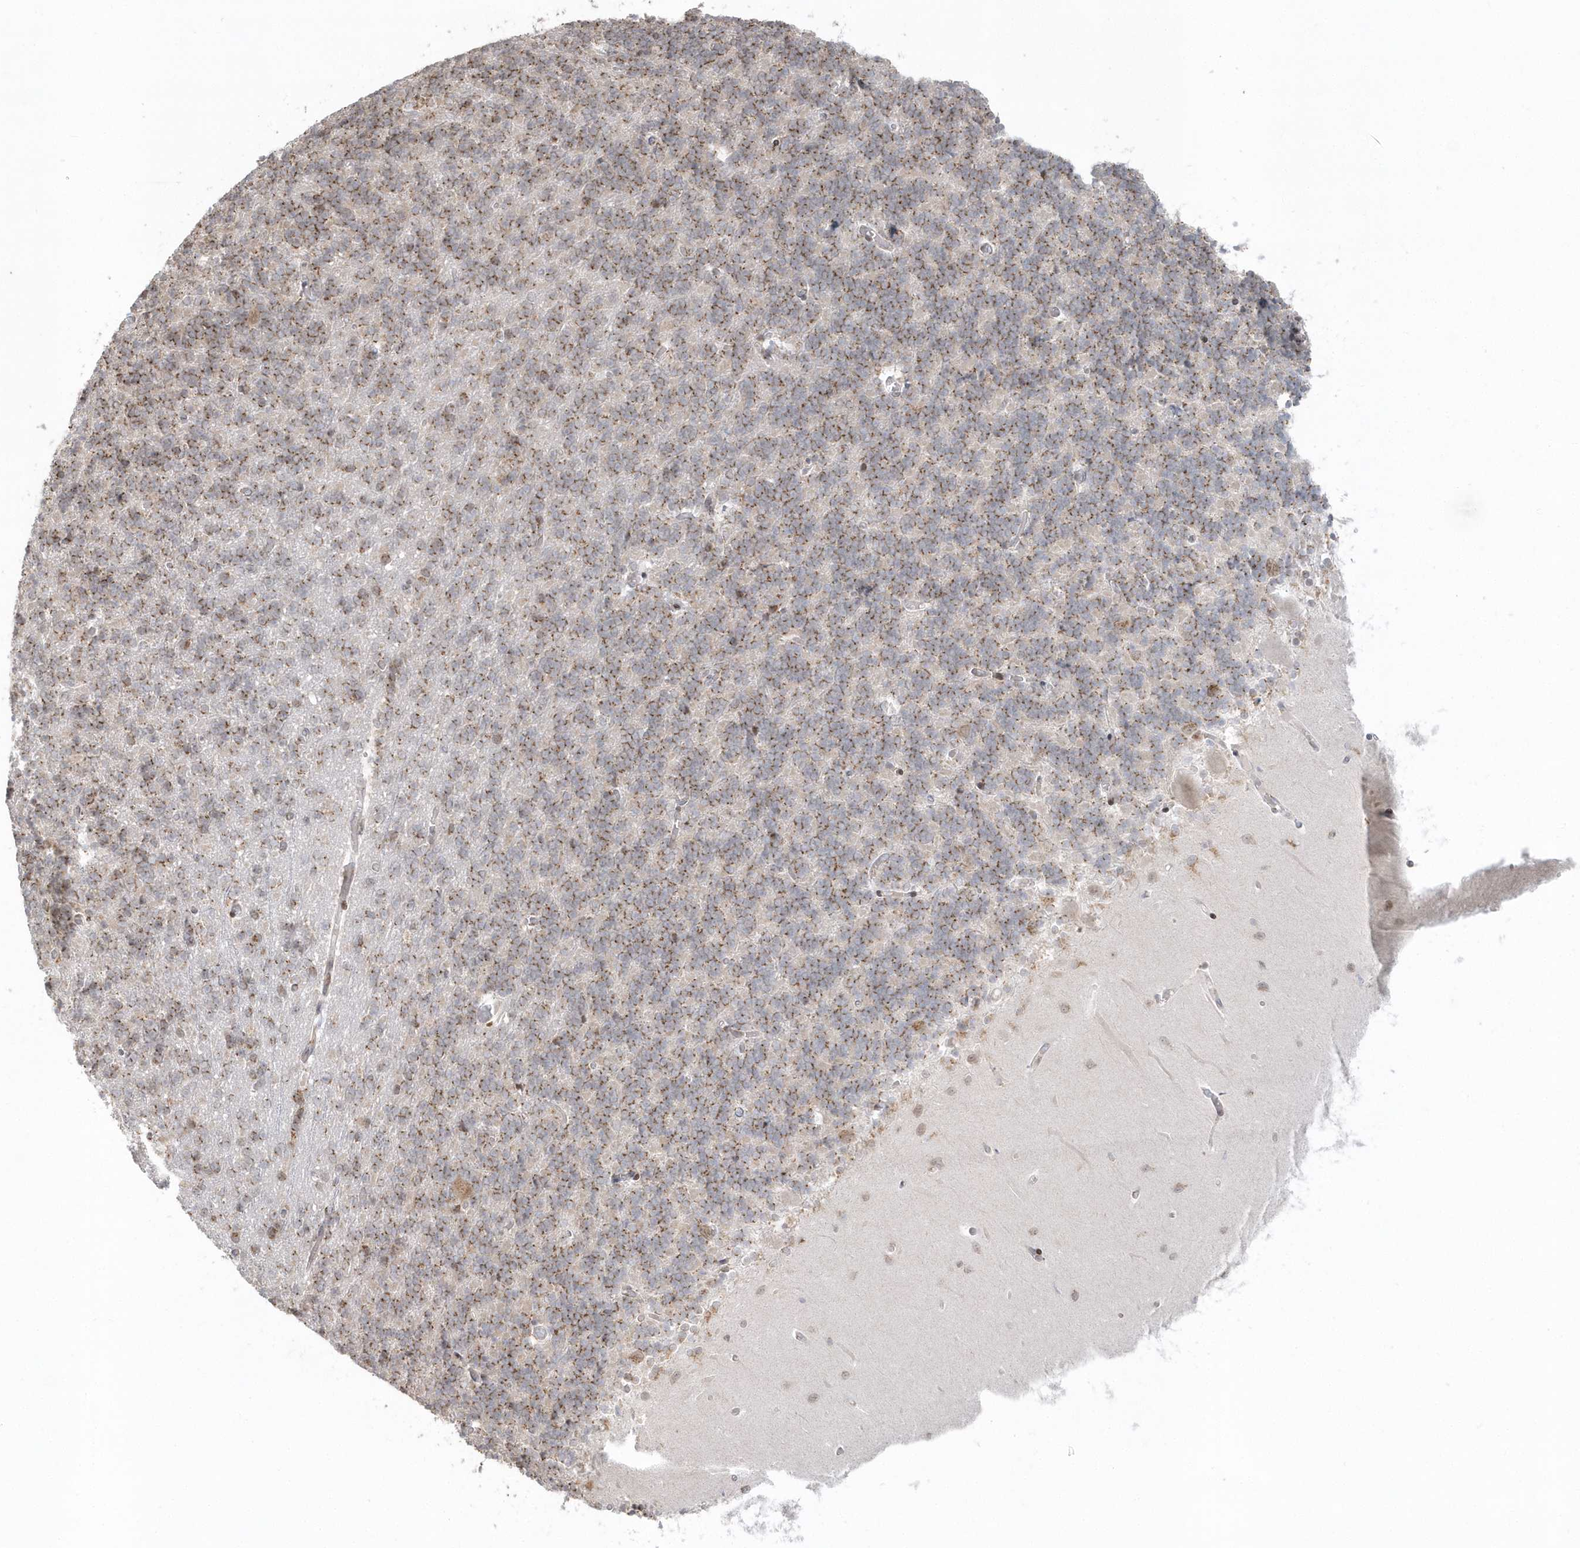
{"staining": {"intensity": "moderate", "quantity": "25%-75%", "location": "cytoplasmic/membranous"}, "tissue": "cerebellum", "cell_type": "Cells in granular layer", "image_type": "normal", "snomed": [{"axis": "morphology", "description": "Normal tissue, NOS"}, {"axis": "topography", "description": "Cerebellum"}], "caption": "Cells in granular layer show moderate cytoplasmic/membranous staining in approximately 25%-75% of cells in unremarkable cerebellum.", "gene": "DHFR", "patient": {"sex": "male", "age": 37}}